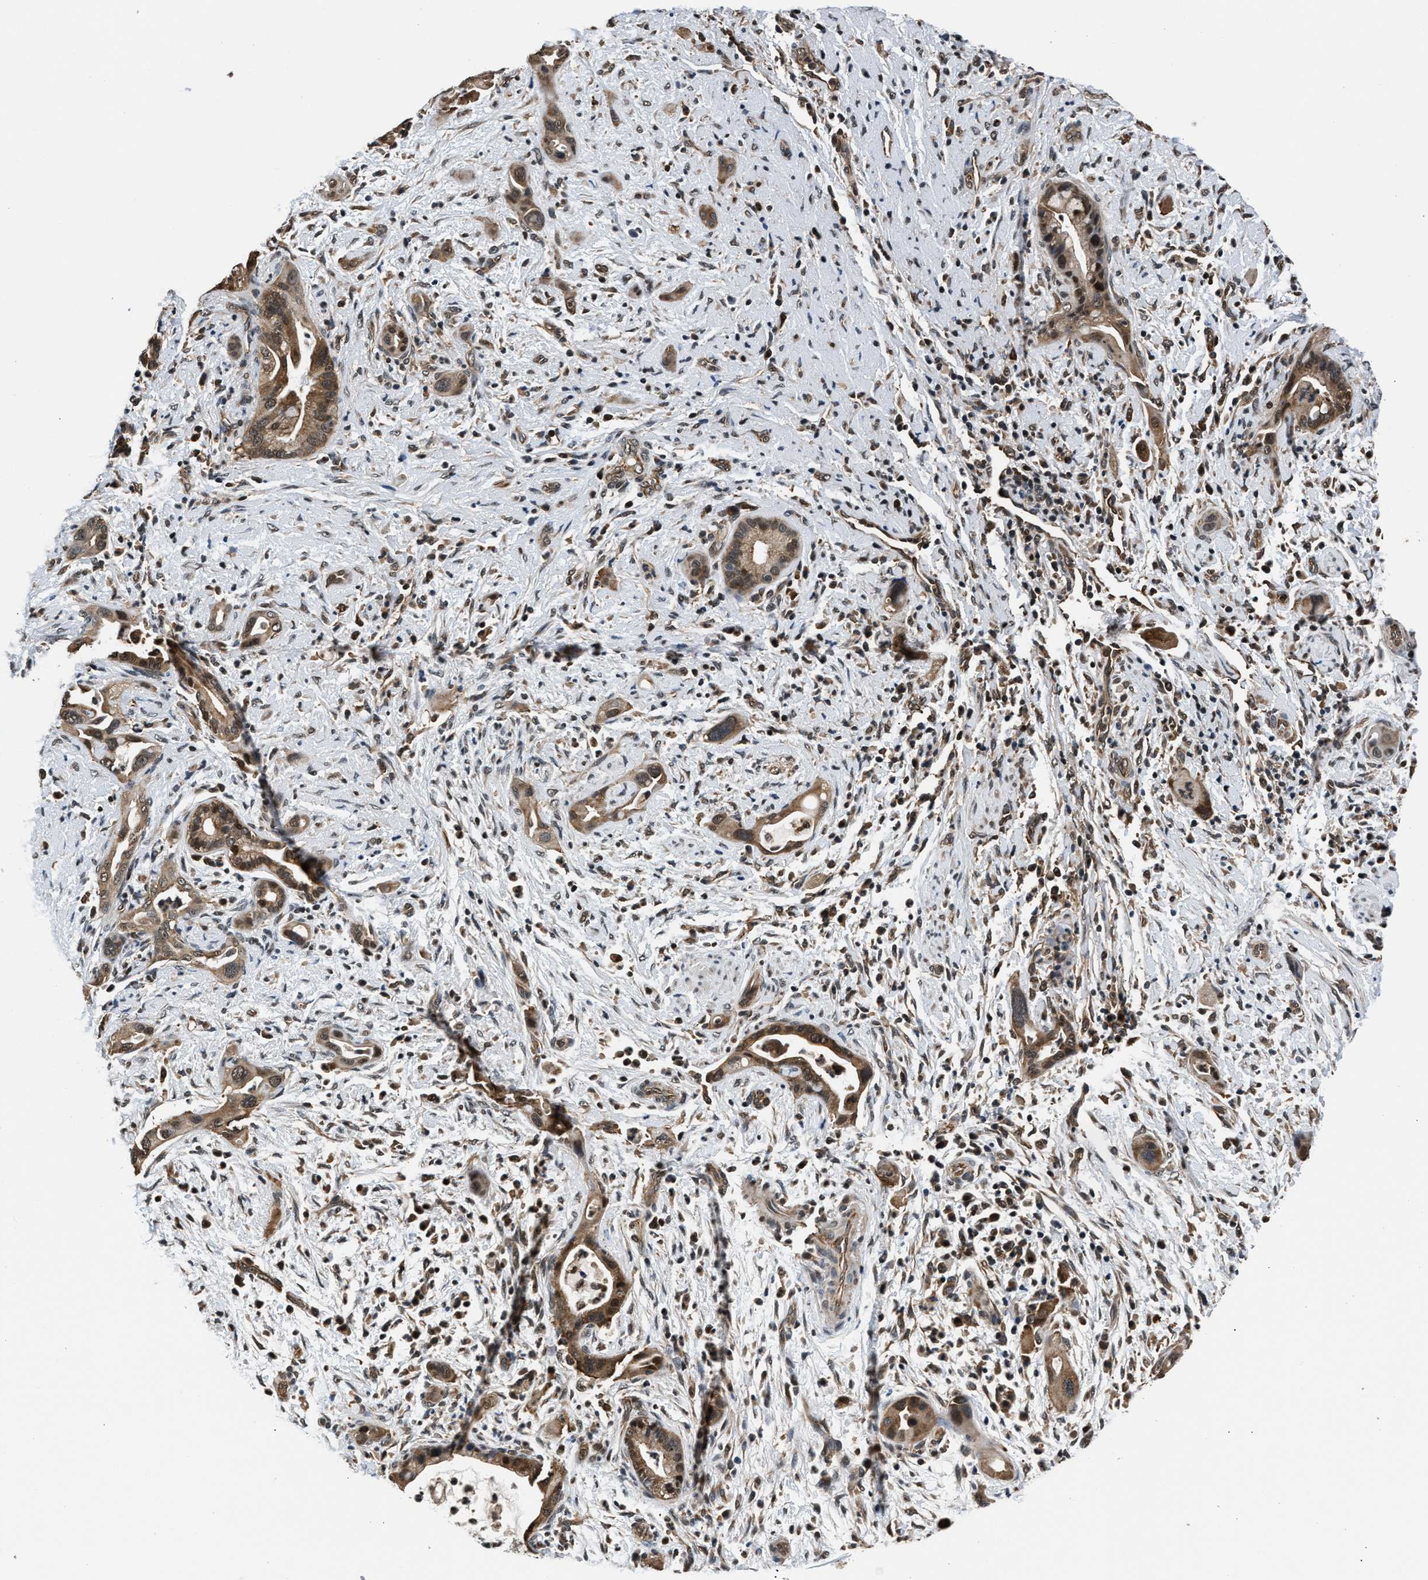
{"staining": {"intensity": "moderate", "quantity": ">75%", "location": "cytoplasmic/membranous,nuclear"}, "tissue": "pancreatic cancer", "cell_type": "Tumor cells", "image_type": "cancer", "snomed": [{"axis": "morphology", "description": "Adenocarcinoma, NOS"}, {"axis": "topography", "description": "Pancreas"}], "caption": "Moderate cytoplasmic/membranous and nuclear positivity for a protein is present in approximately >75% of tumor cells of adenocarcinoma (pancreatic) using IHC.", "gene": "RBM33", "patient": {"sex": "male", "age": 59}}